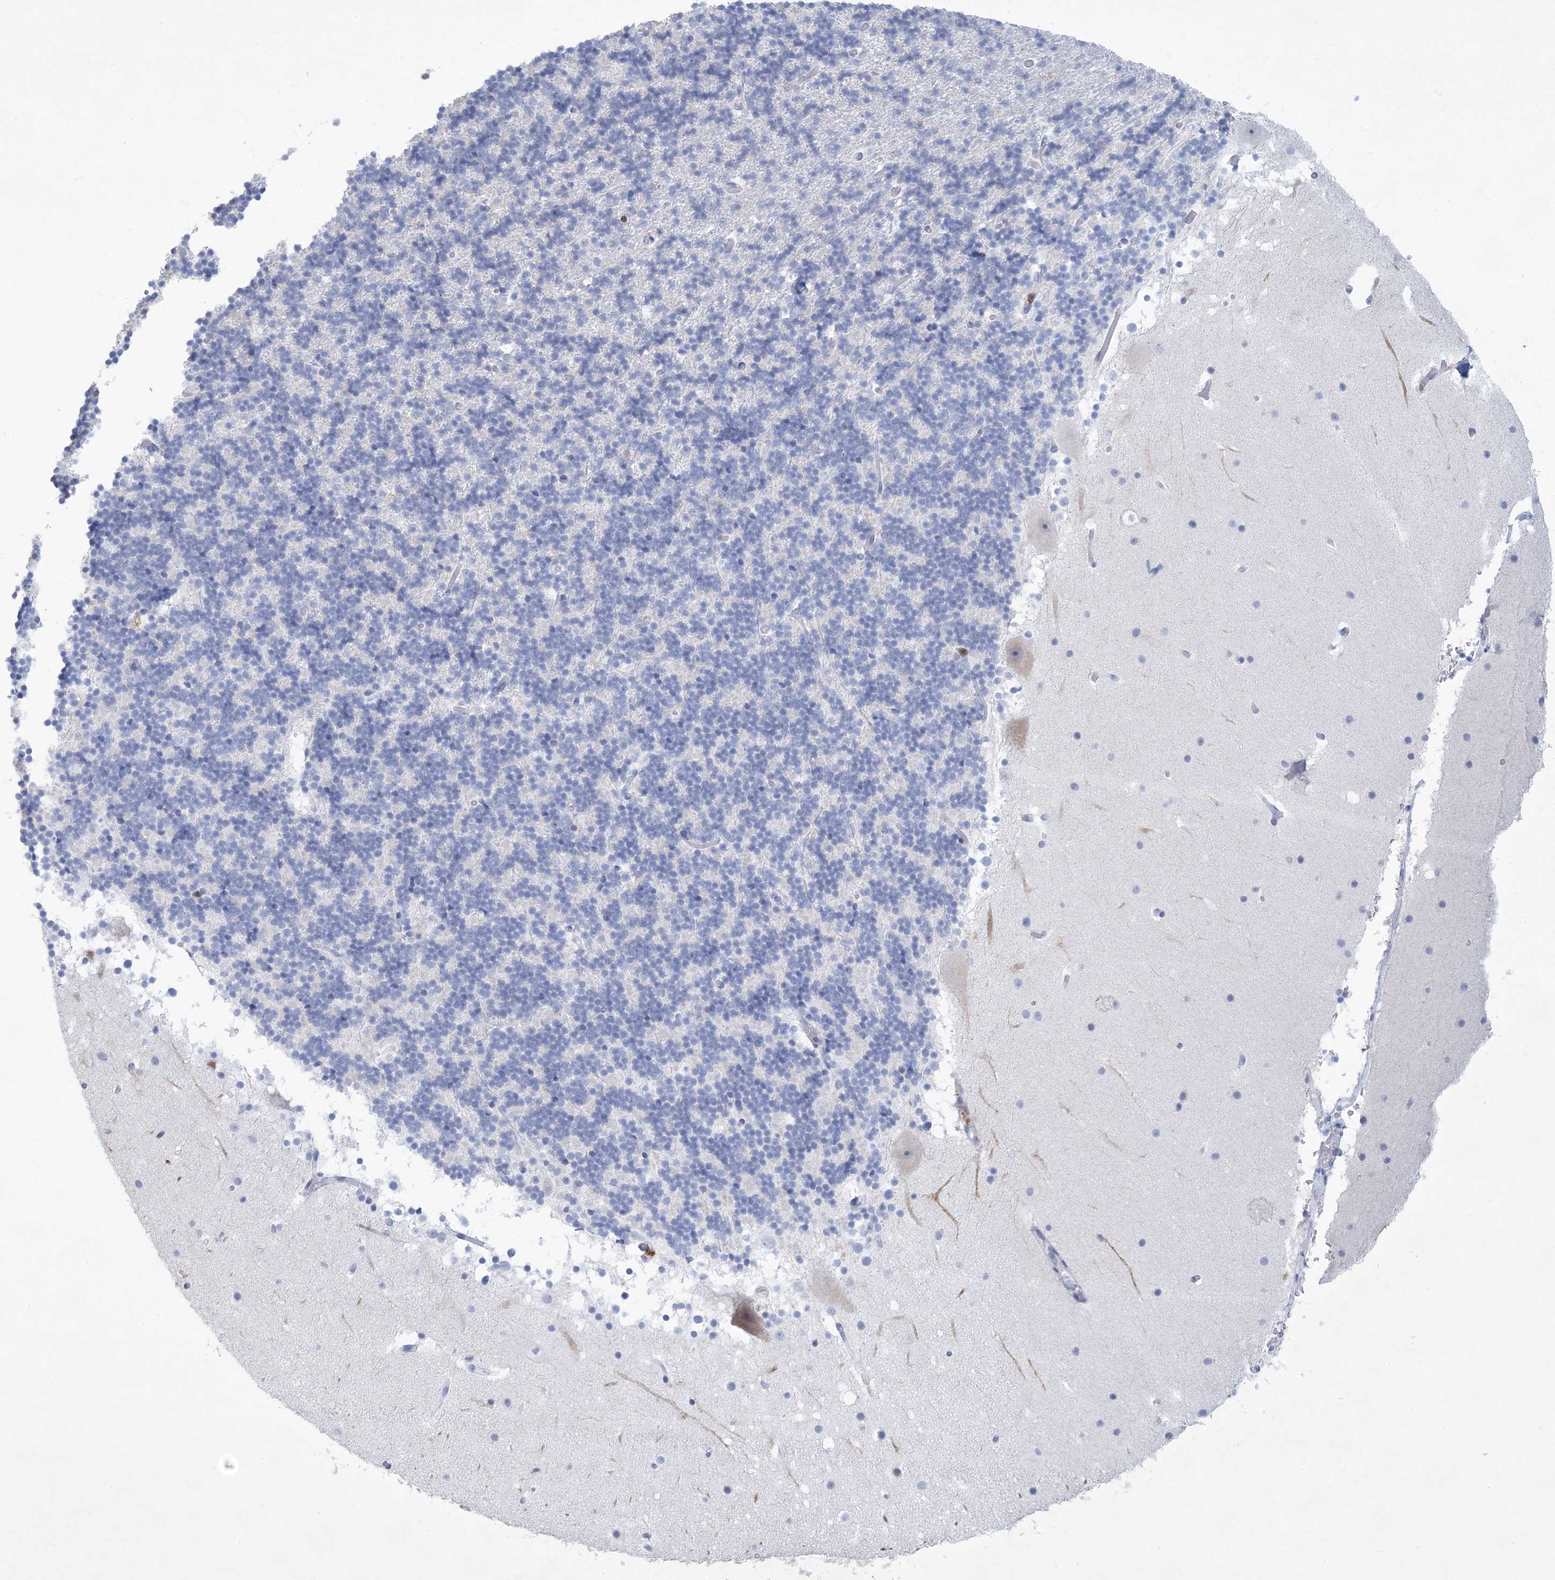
{"staining": {"intensity": "negative", "quantity": "none", "location": "none"}, "tissue": "cerebellum", "cell_type": "Cells in granular layer", "image_type": "normal", "snomed": [{"axis": "morphology", "description": "Normal tissue, NOS"}, {"axis": "topography", "description": "Cerebellum"}], "caption": "IHC photomicrograph of normal cerebellum: human cerebellum stained with DAB shows no significant protein expression in cells in granular layer. (DAB (3,3'-diaminobenzidine) immunohistochemistry (IHC) visualized using brightfield microscopy, high magnification).", "gene": "PSD4", "patient": {"sex": "male", "age": 57}}